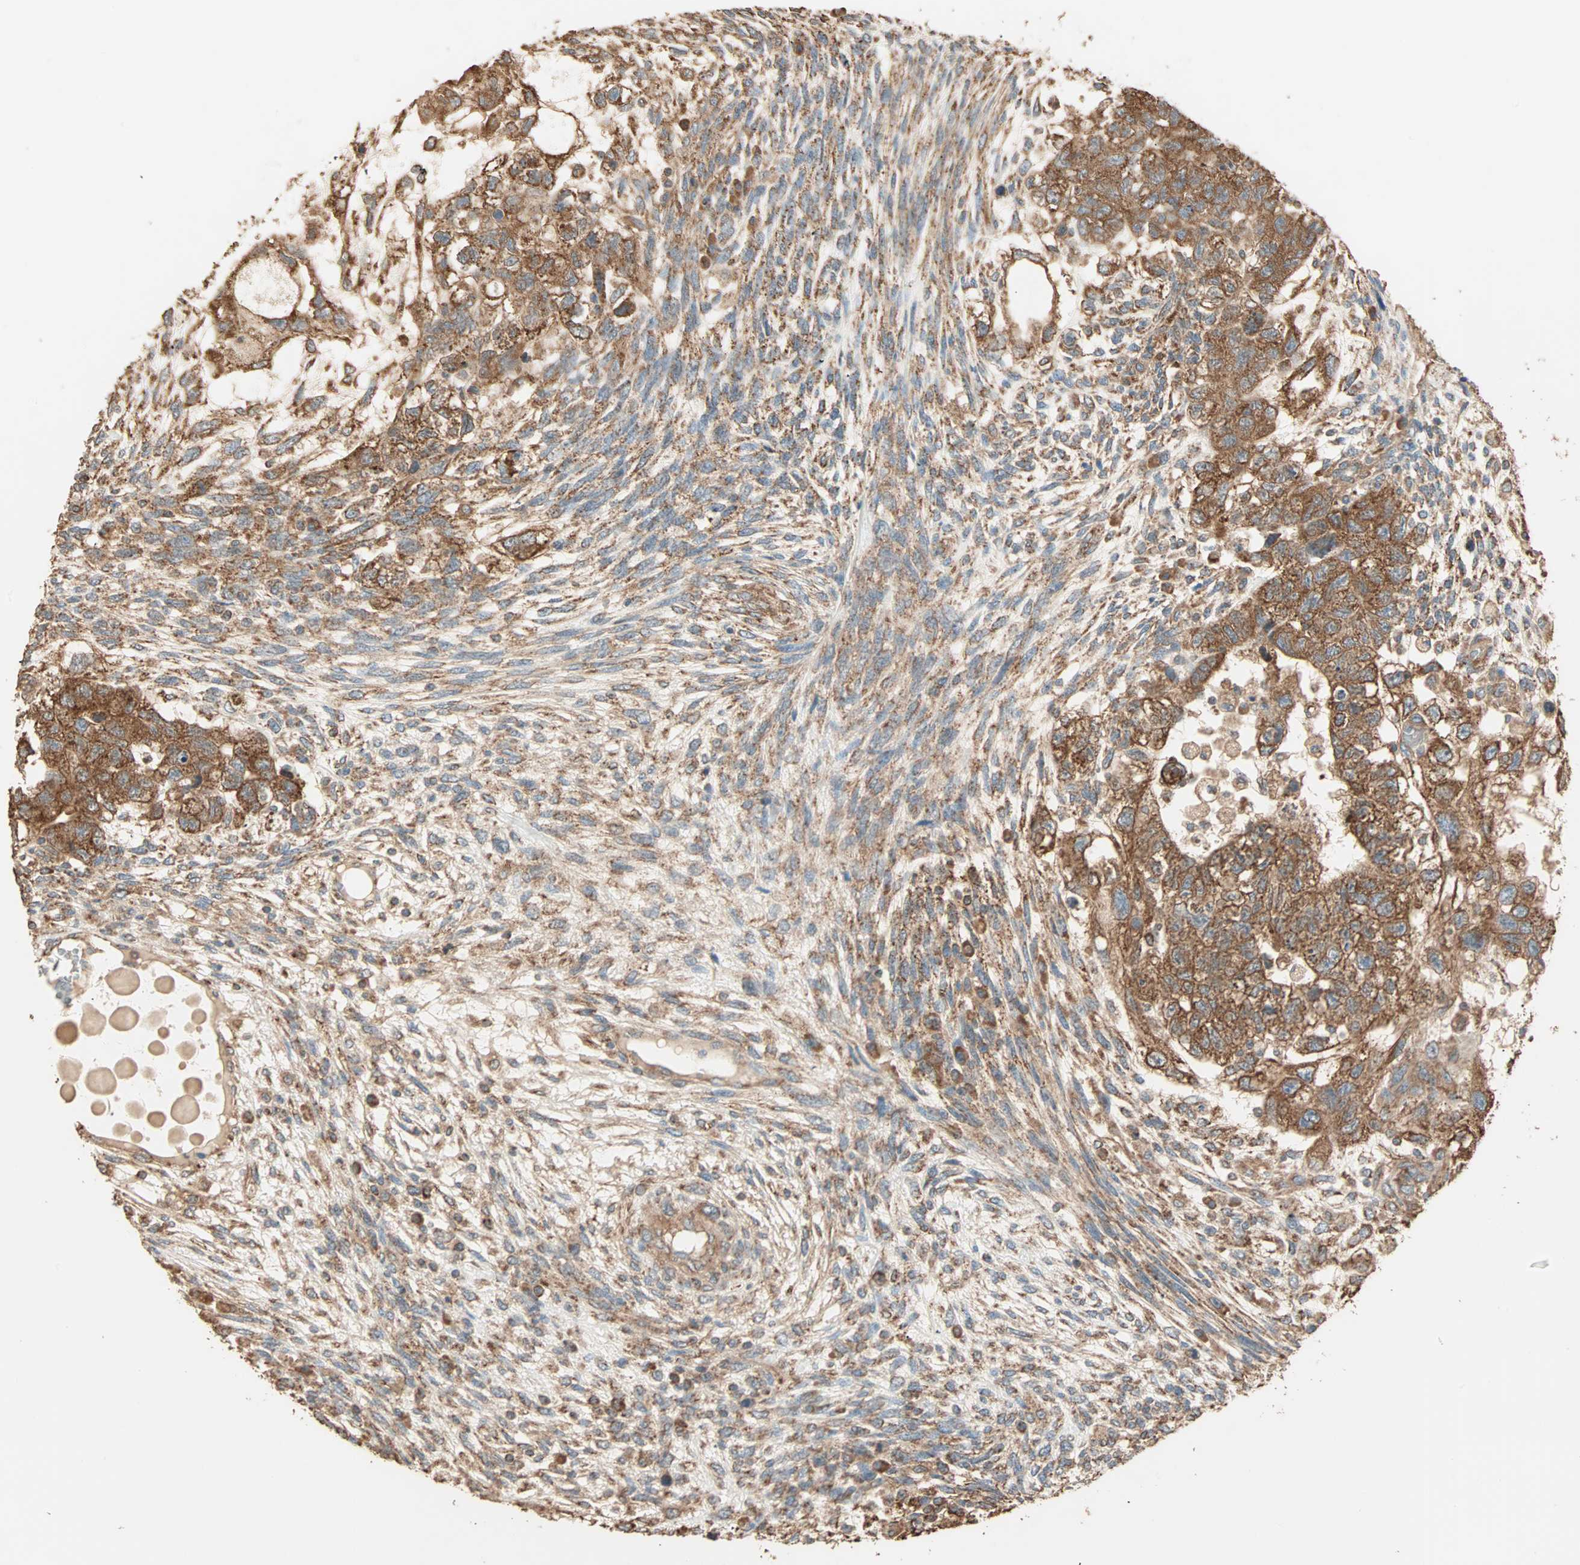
{"staining": {"intensity": "strong", "quantity": ">75%", "location": "cytoplasmic/membranous"}, "tissue": "testis cancer", "cell_type": "Tumor cells", "image_type": "cancer", "snomed": [{"axis": "morphology", "description": "Normal tissue, NOS"}, {"axis": "morphology", "description": "Carcinoma, Embryonal, NOS"}, {"axis": "topography", "description": "Testis"}], "caption": "Approximately >75% of tumor cells in testis embryonal carcinoma demonstrate strong cytoplasmic/membranous protein positivity as visualized by brown immunohistochemical staining.", "gene": "EIF4G2", "patient": {"sex": "male", "age": 36}}